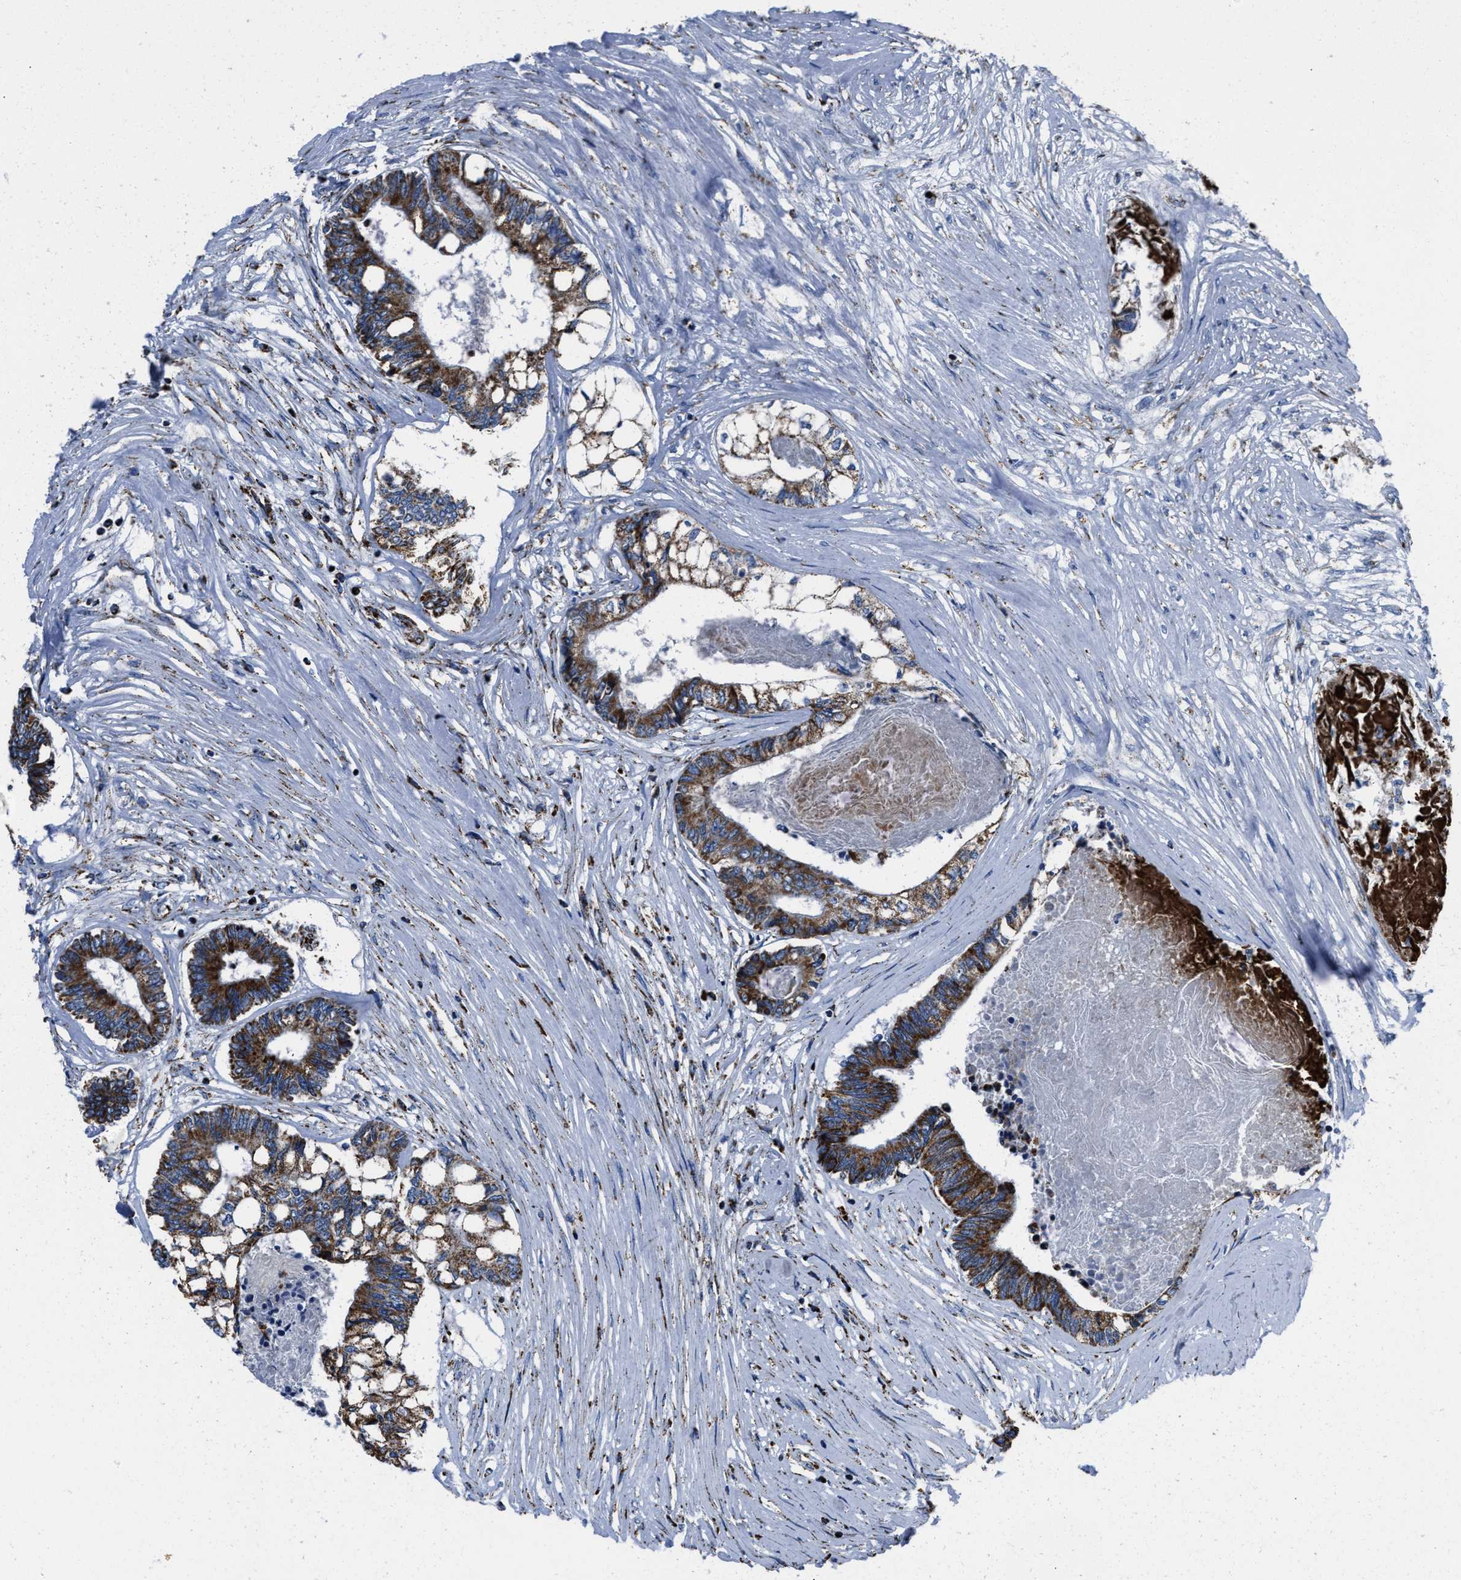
{"staining": {"intensity": "moderate", "quantity": ">75%", "location": "cytoplasmic/membranous"}, "tissue": "colorectal cancer", "cell_type": "Tumor cells", "image_type": "cancer", "snomed": [{"axis": "morphology", "description": "Adenocarcinoma, NOS"}, {"axis": "topography", "description": "Rectum"}], "caption": "Immunohistochemical staining of colorectal cancer (adenocarcinoma) exhibits medium levels of moderate cytoplasmic/membranous protein positivity in about >75% of tumor cells. The protein is shown in brown color, while the nuclei are stained blue.", "gene": "NSD3", "patient": {"sex": "male", "age": 63}}